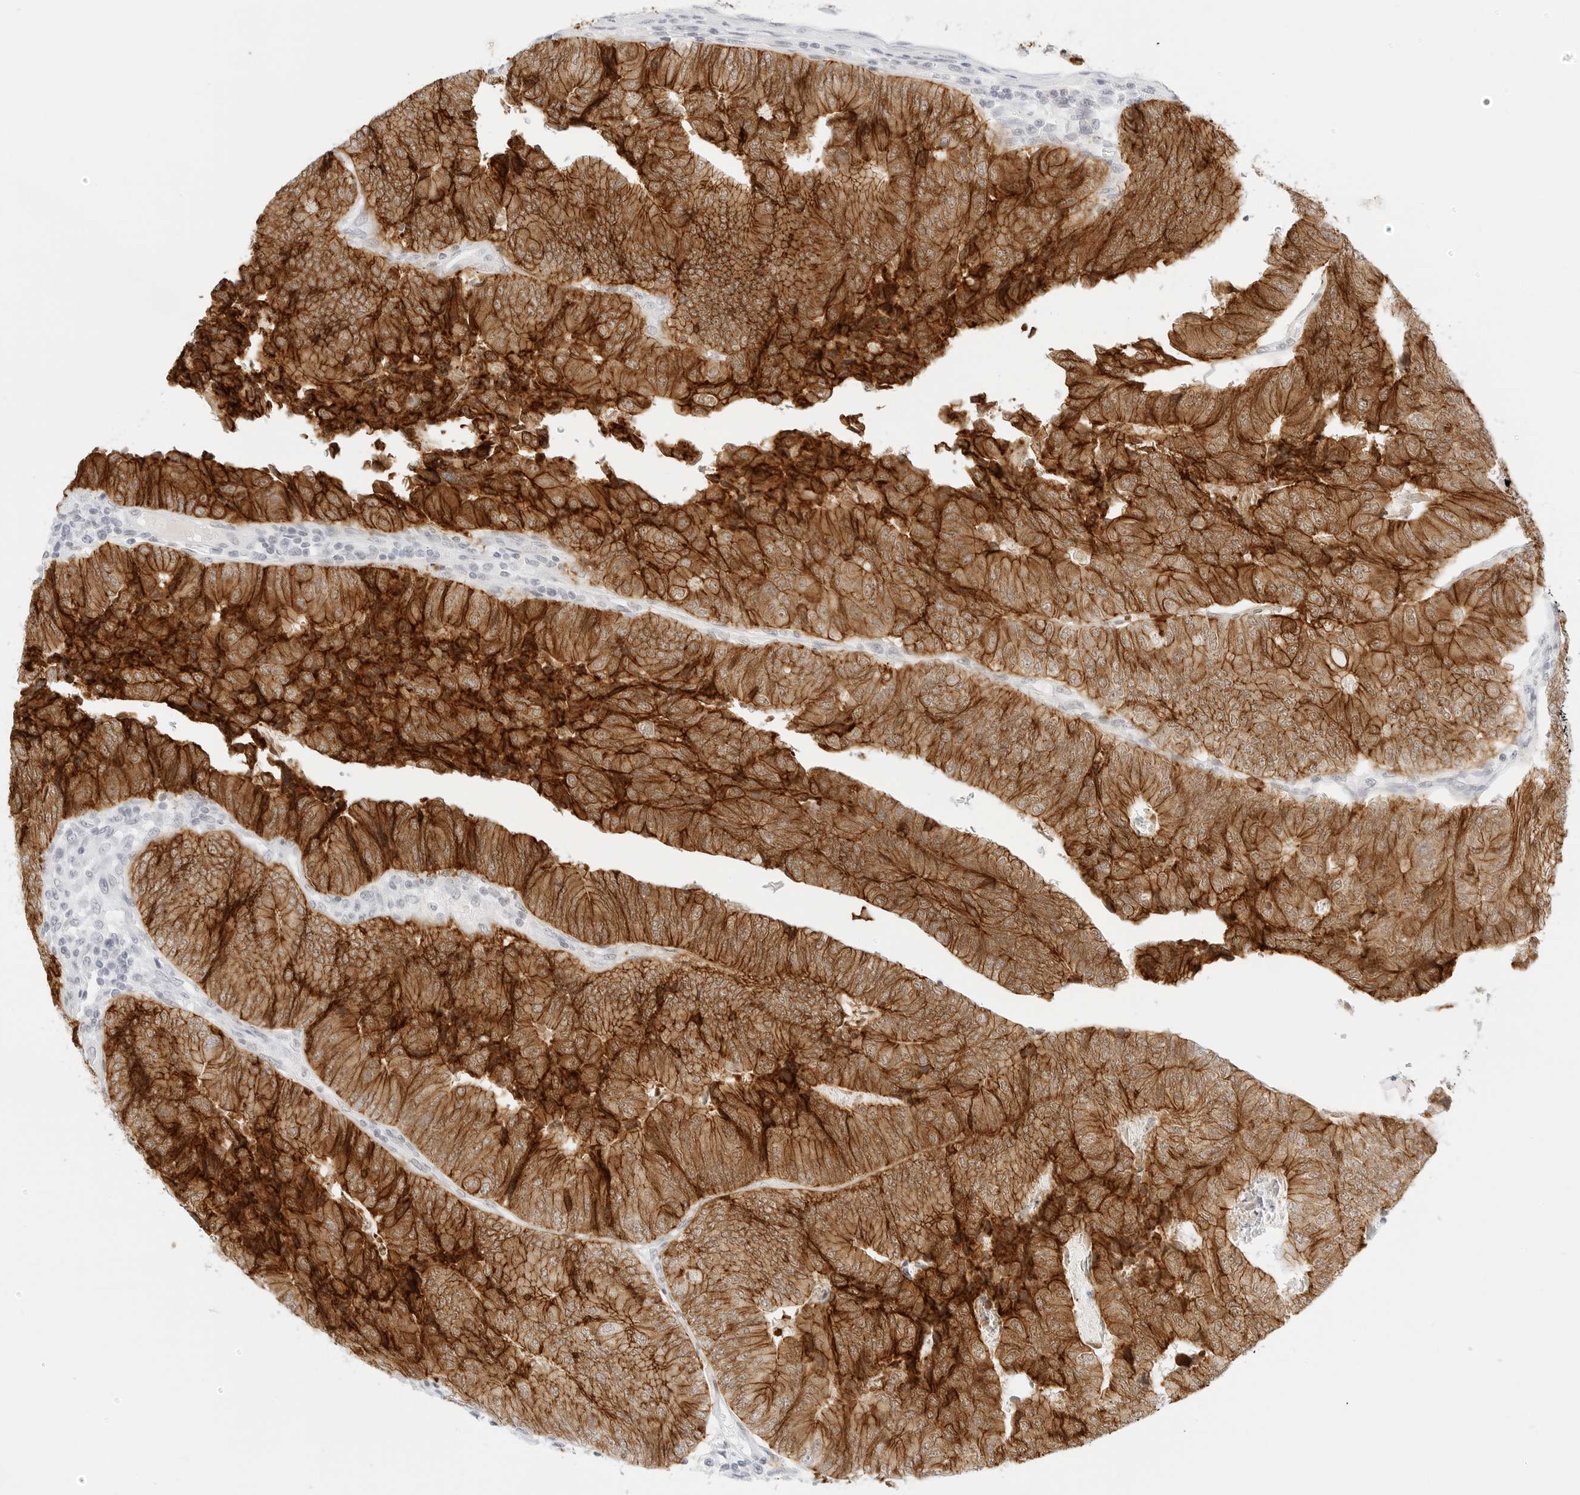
{"staining": {"intensity": "strong", "quantity": ">75%", "location": "cytoplasmic/membranous"}, "tissue": "colorectal cancer", "cell_type": "Tumor cells", "image_type": "cancer", "snomed": [{"axis": "morphology", "description": "Adenocarcinoma, NOS"}, {"axis": "topography", "description": "Colon"}], "caption": "This photomicrograph demonstrates immunohistochemistry (IHC) staining of human colorectal adenocarcinoma, with high strong cytoplasmic/membranous staining in about >75% of tumor cells.", "gene": "CDH1", "patient": {"sex": "female", "age": 67}}